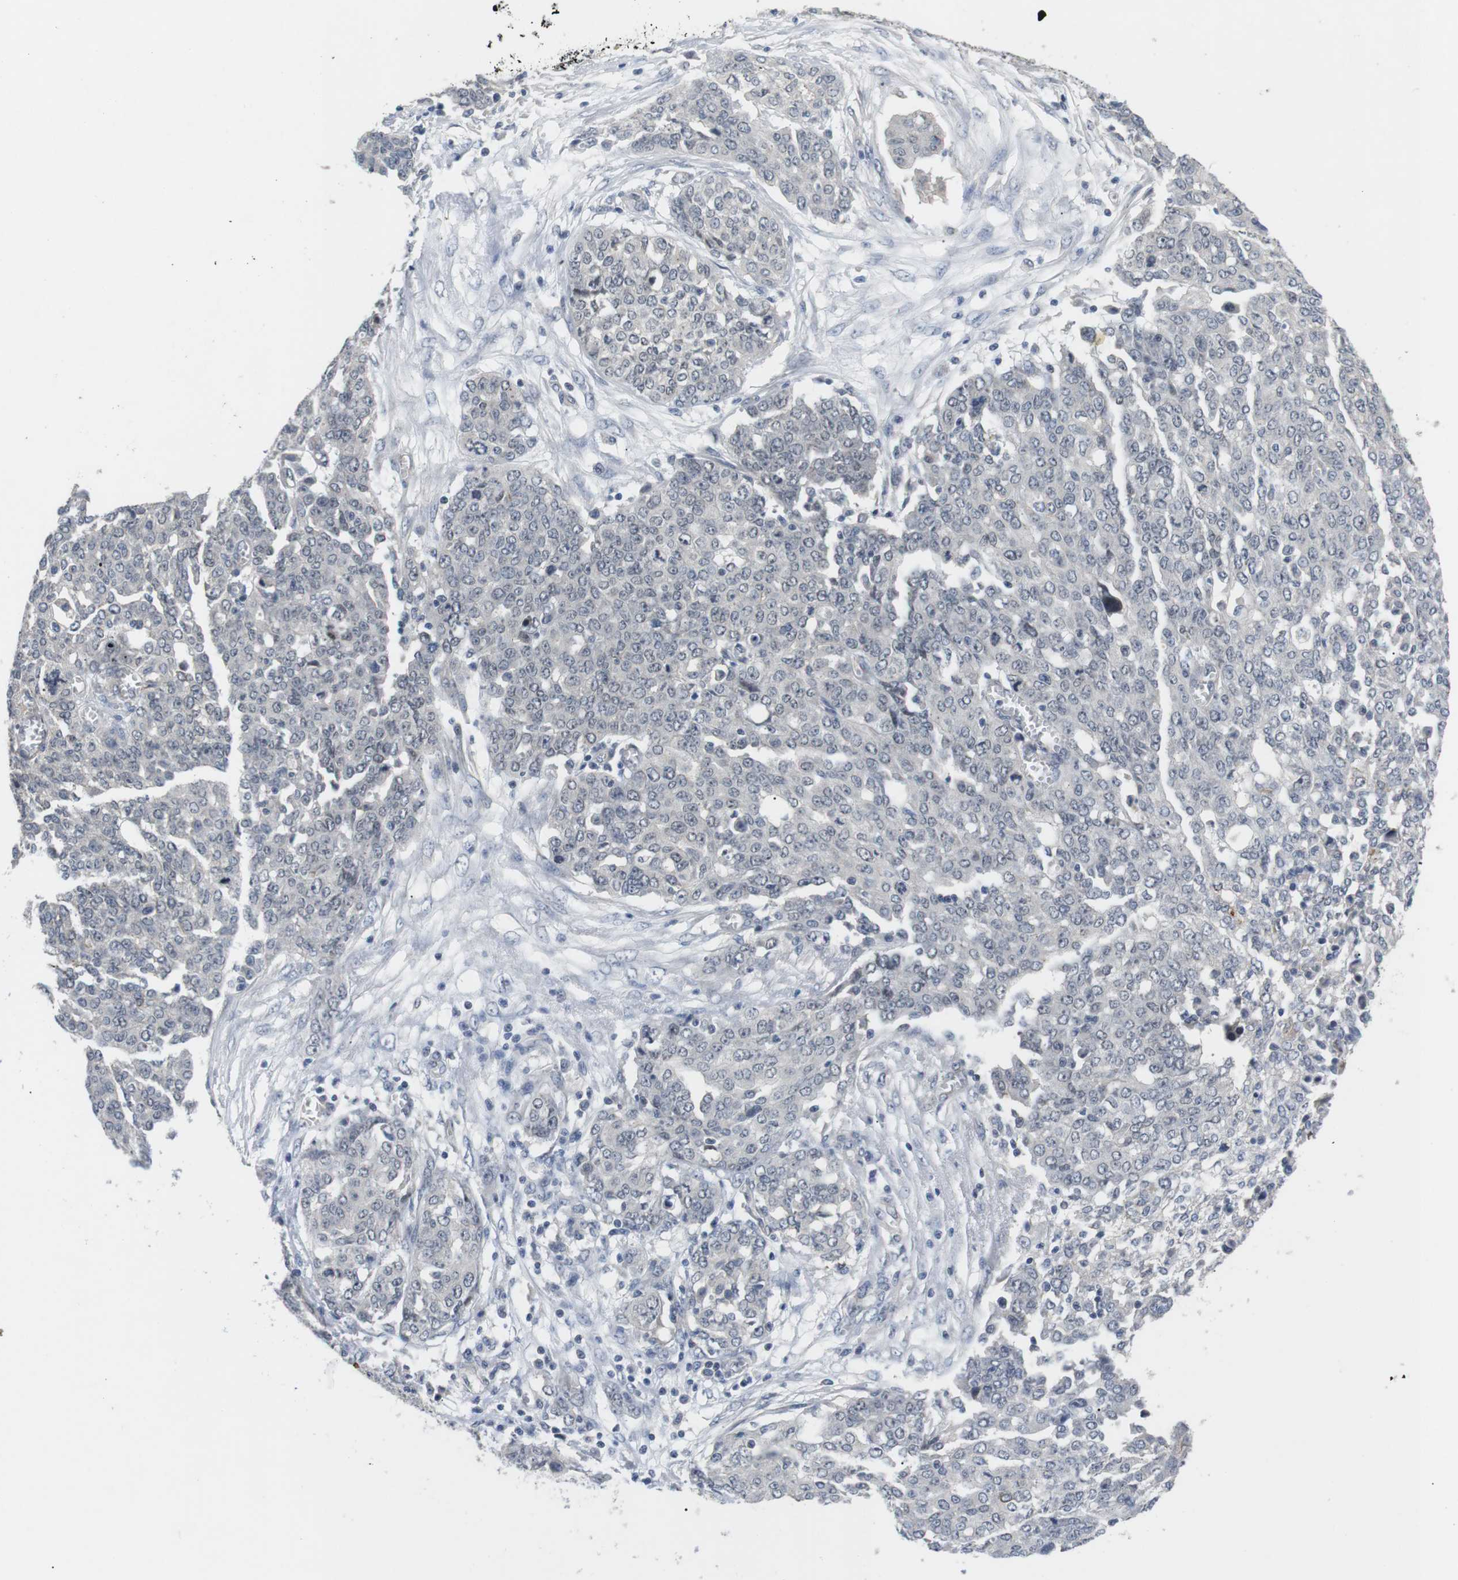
{"staining": {"intensity": "negative", "quantity": "none", "location": "none"}, "tissue": "ovarian cancer", "cell_type": "Tumor cells", "image_type": "cancer", "snomed": [{"axis": "morphology", "description": "Cystadenocarcinoma, serous, NOS"}, {"axis": "topography", "description": "Soft tissue"}, {"axis": "topography", "description": "Ovary"}], "caption": "There is no significant positivity in tumor cells of ovarian cancer.", "gene": "NECTIN1", "patient": {"sex": "female", "age": 57}}